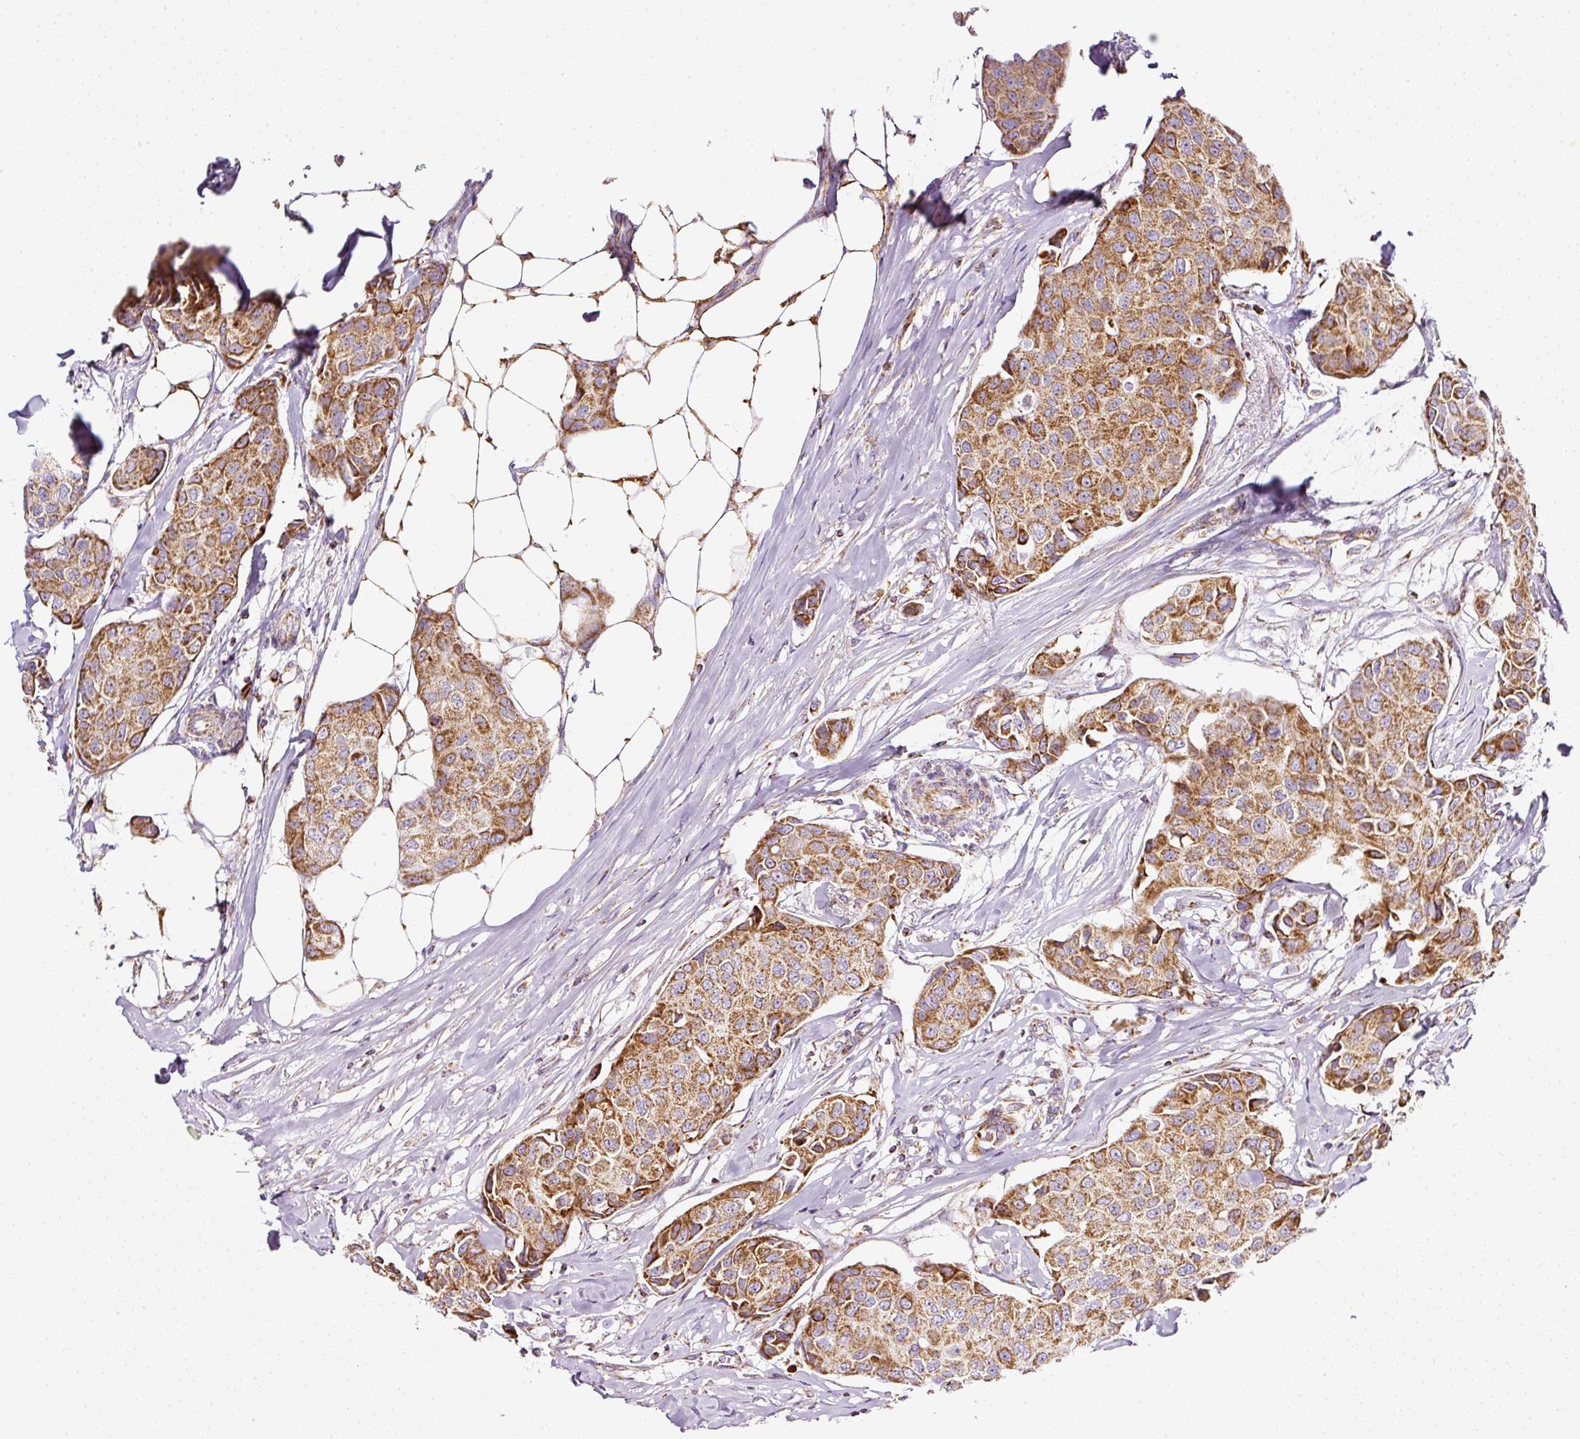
{"staining": {"intensity": "moderate", "quantity": ">75%", "location": "cytoplasmic/membranous"}, "tissue": "breast cancer", "cell_type": "Tumor cells", "image_type": "cancer", "snomed": [{"axis": "morphology", "description": "Duct carcinoma"}, {"axis": "topography", "description": "Breast"}], "caption": "Immunohistochemical staining of breast infiltrating ductal carcinoma shows medium levels of moderate cytoplasmic/membranous positivity in approximately >75% of tumor cells.", "gene": "SDHA", "patient": {"sex": "female", "age": 80}}